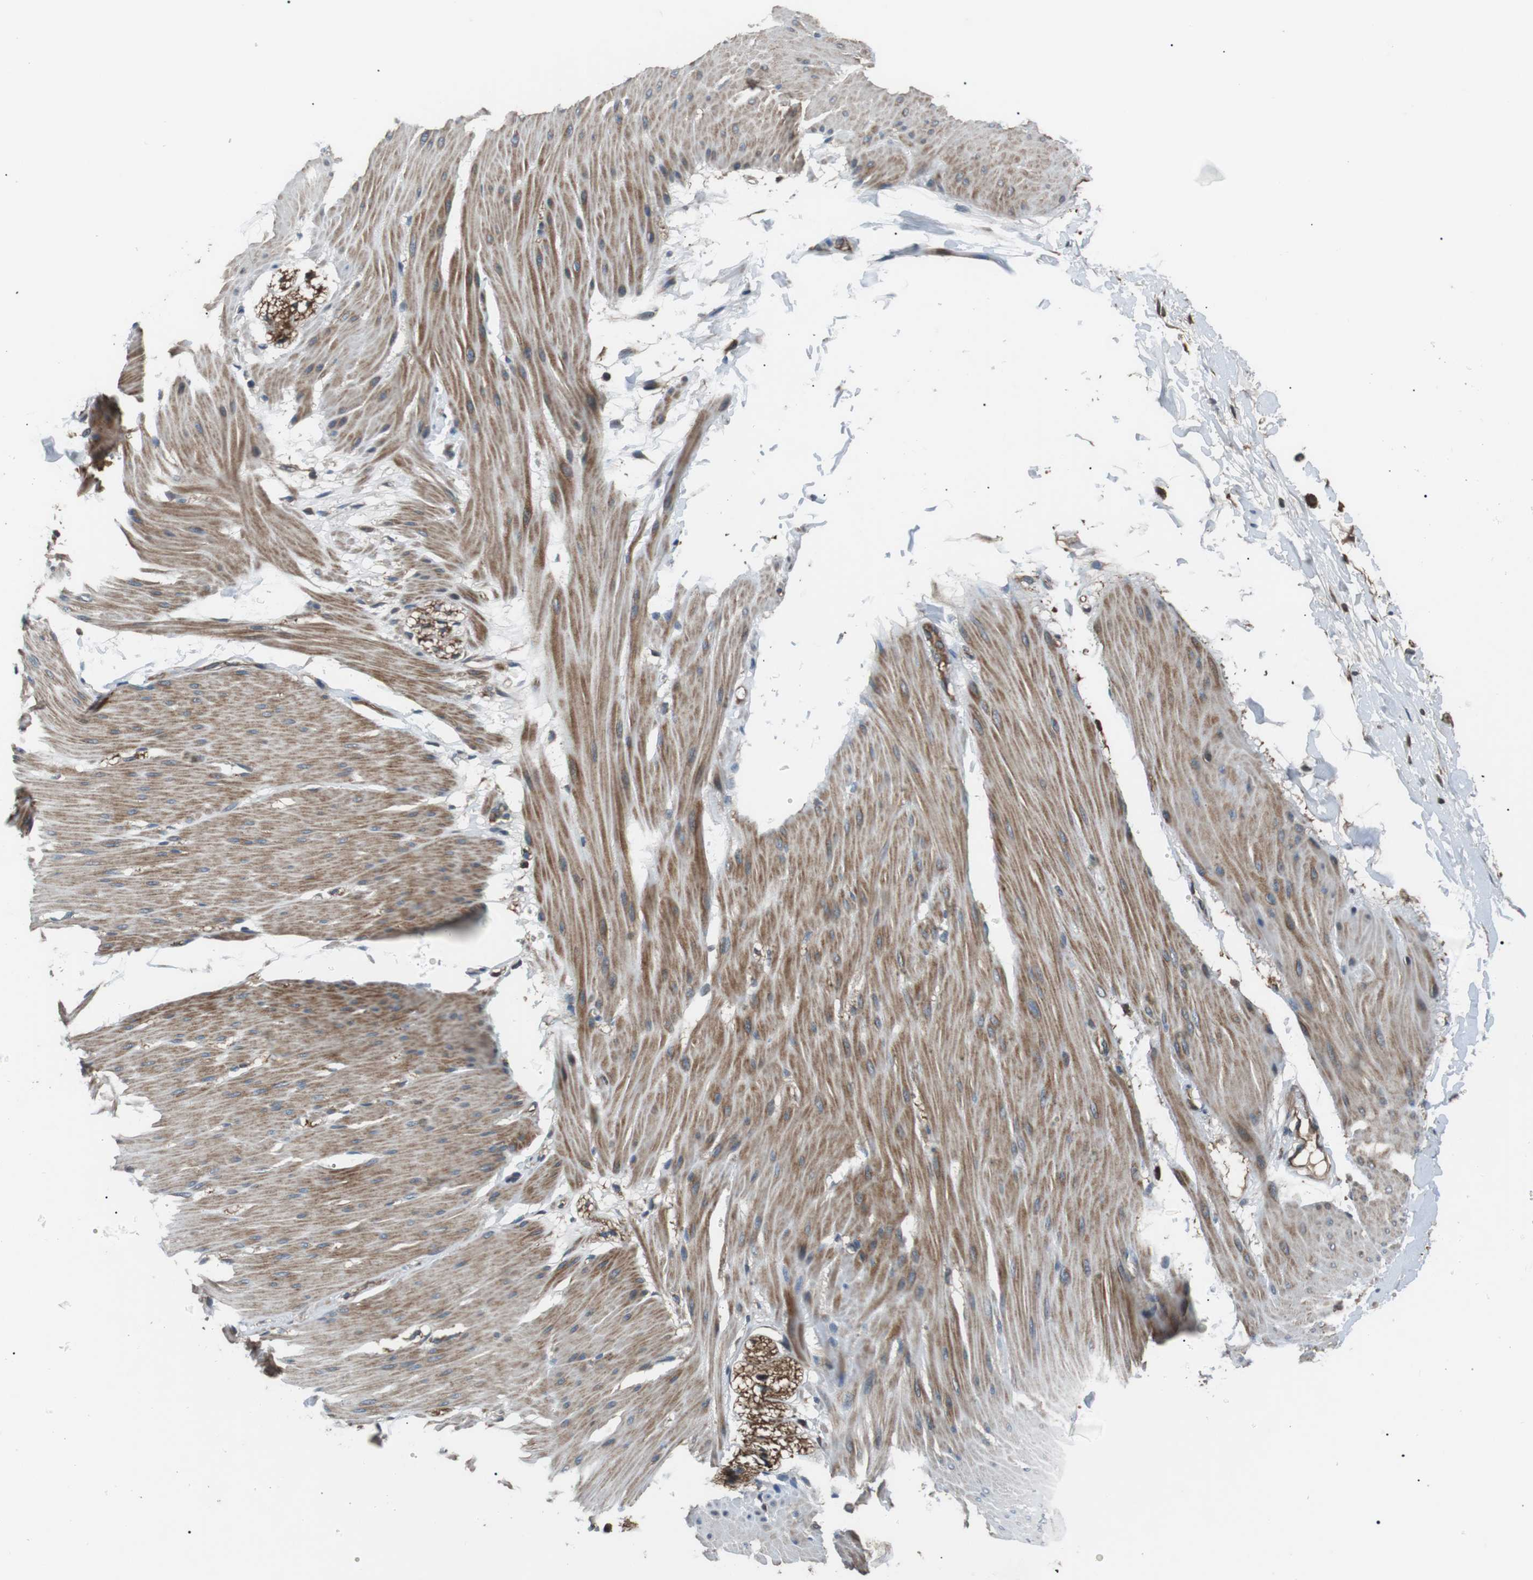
{"staining": {"intensity": "moderate", "quantity": "25%-75%", "location": "cytoplasmic/membranous"}, "tissue": "smooth muscle", "cell_type": "Smooth muscle cells", "image_type": "normal", "snomed": [{"axis": "morphology", "description": "Normal tissue, NOS"}, {"axis": "topography", "description": "Smooth muscle"}, {"axis": "topography", "description": "Colon"}], "caption": "Immunohistochemistry (IHC) micrograph of unremarkable smooth muscle: smooth muscle stained using immunohistochemistry (IHC) displays medium levels of moderate protein expression localized specifically in the cytoplasmic/membranous of smooth muscle cells, appearing as a cytoplasmic/membranous brown color.", "gene": "GPR161", "patient": {"sex": "male", "age": 67}}